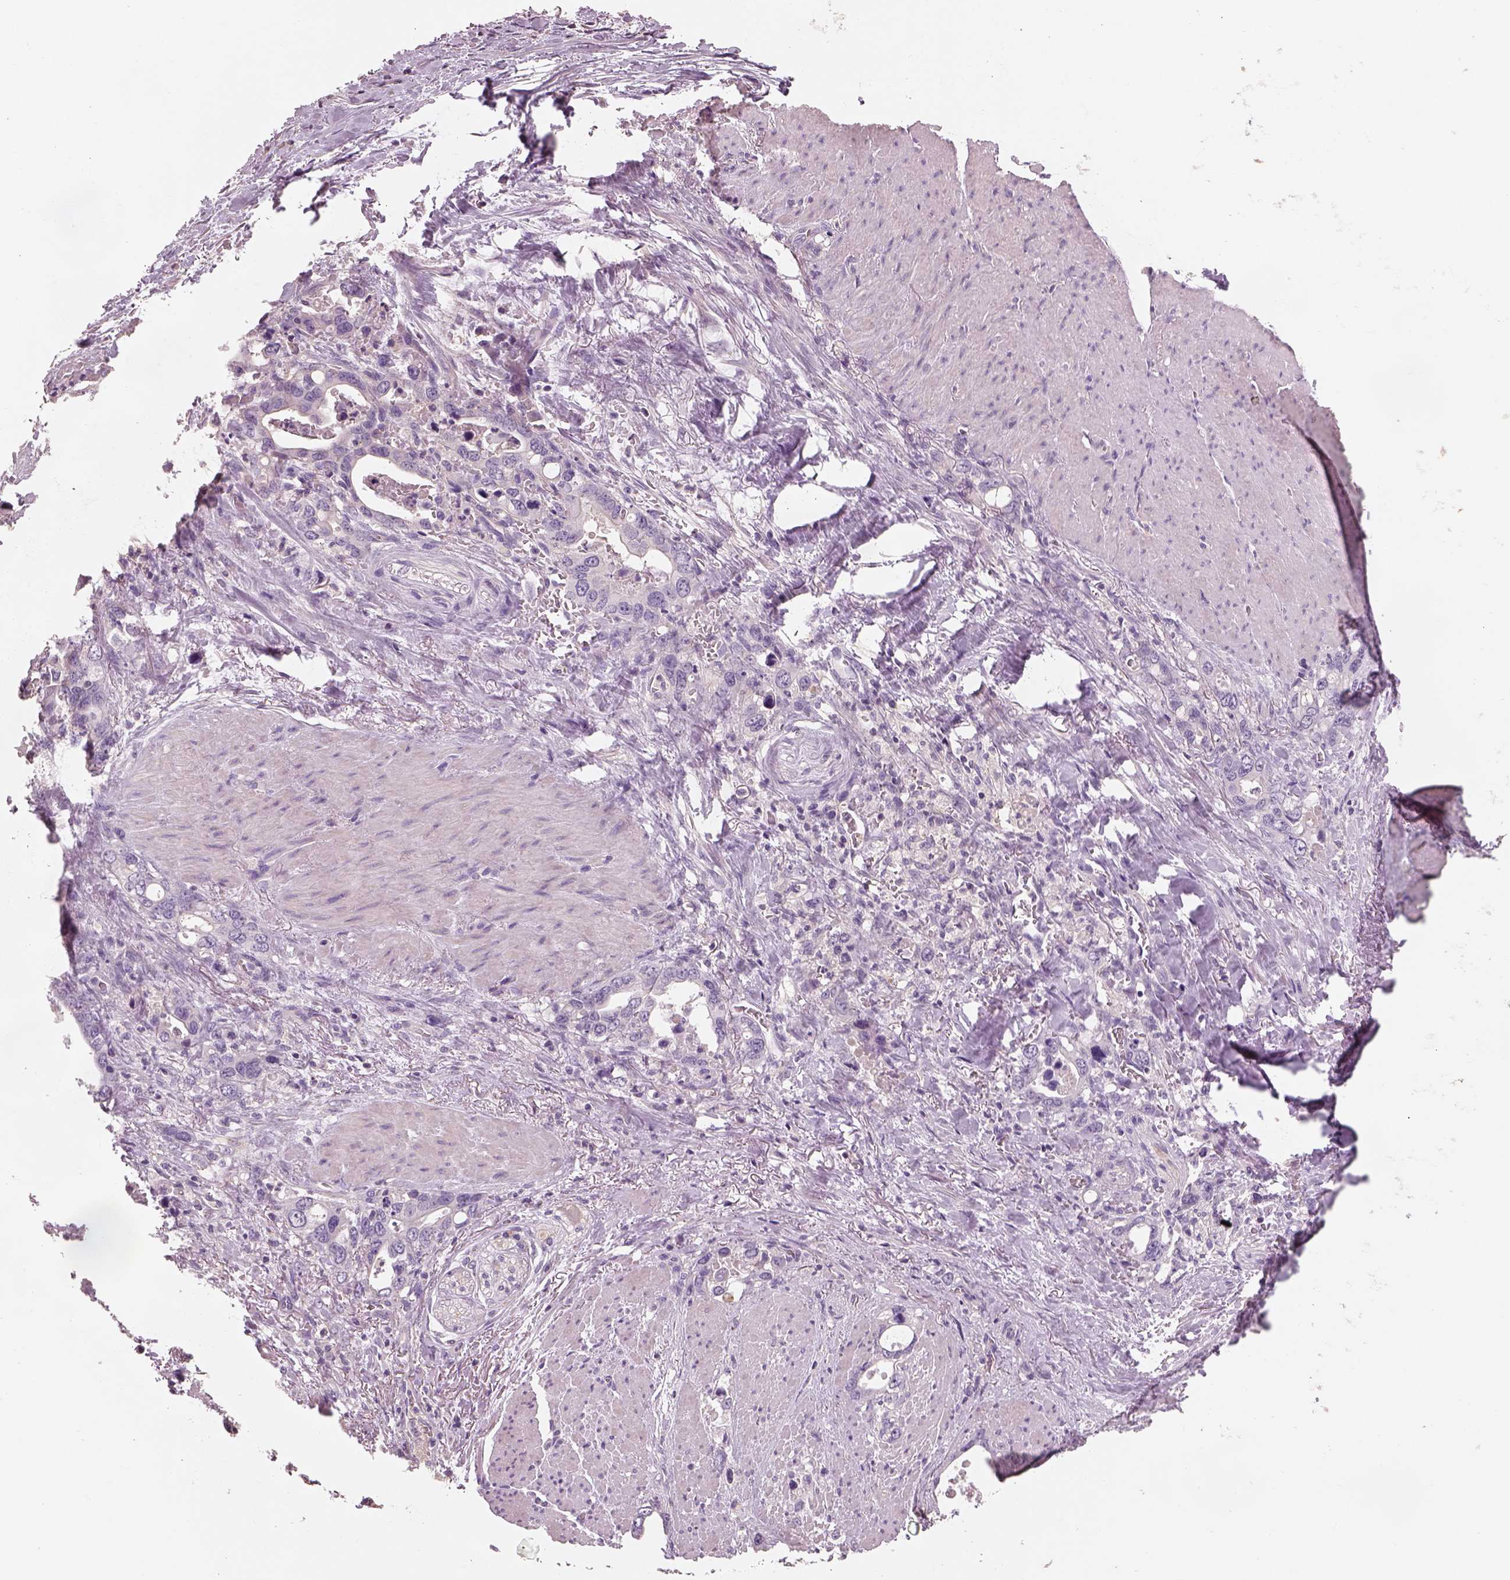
{"staining": {"intensity": "negative", "quantity": "none", "location": "none"}, "tissue": "stomach cancer", "cell_type": "Tumor cells", "image_type": "cancer", "snomed": [{"axis": "morphology", "description": "Normal tissue, NOS"}, {"axis": "morphology", "description": "Adenocarcinoma, NOS"}, {"axis": "topography", "description": "Esophagus"}, {"axis": "topography", "description": "Stomach, upper"}], "caption": "This is an immunohistochemistry (IHC) image of human adenocarcinoma (stomach). There is no expression in tumor cells.", "gene": "OTUD6A", "patient": {"sex": "male", "age": 74}}